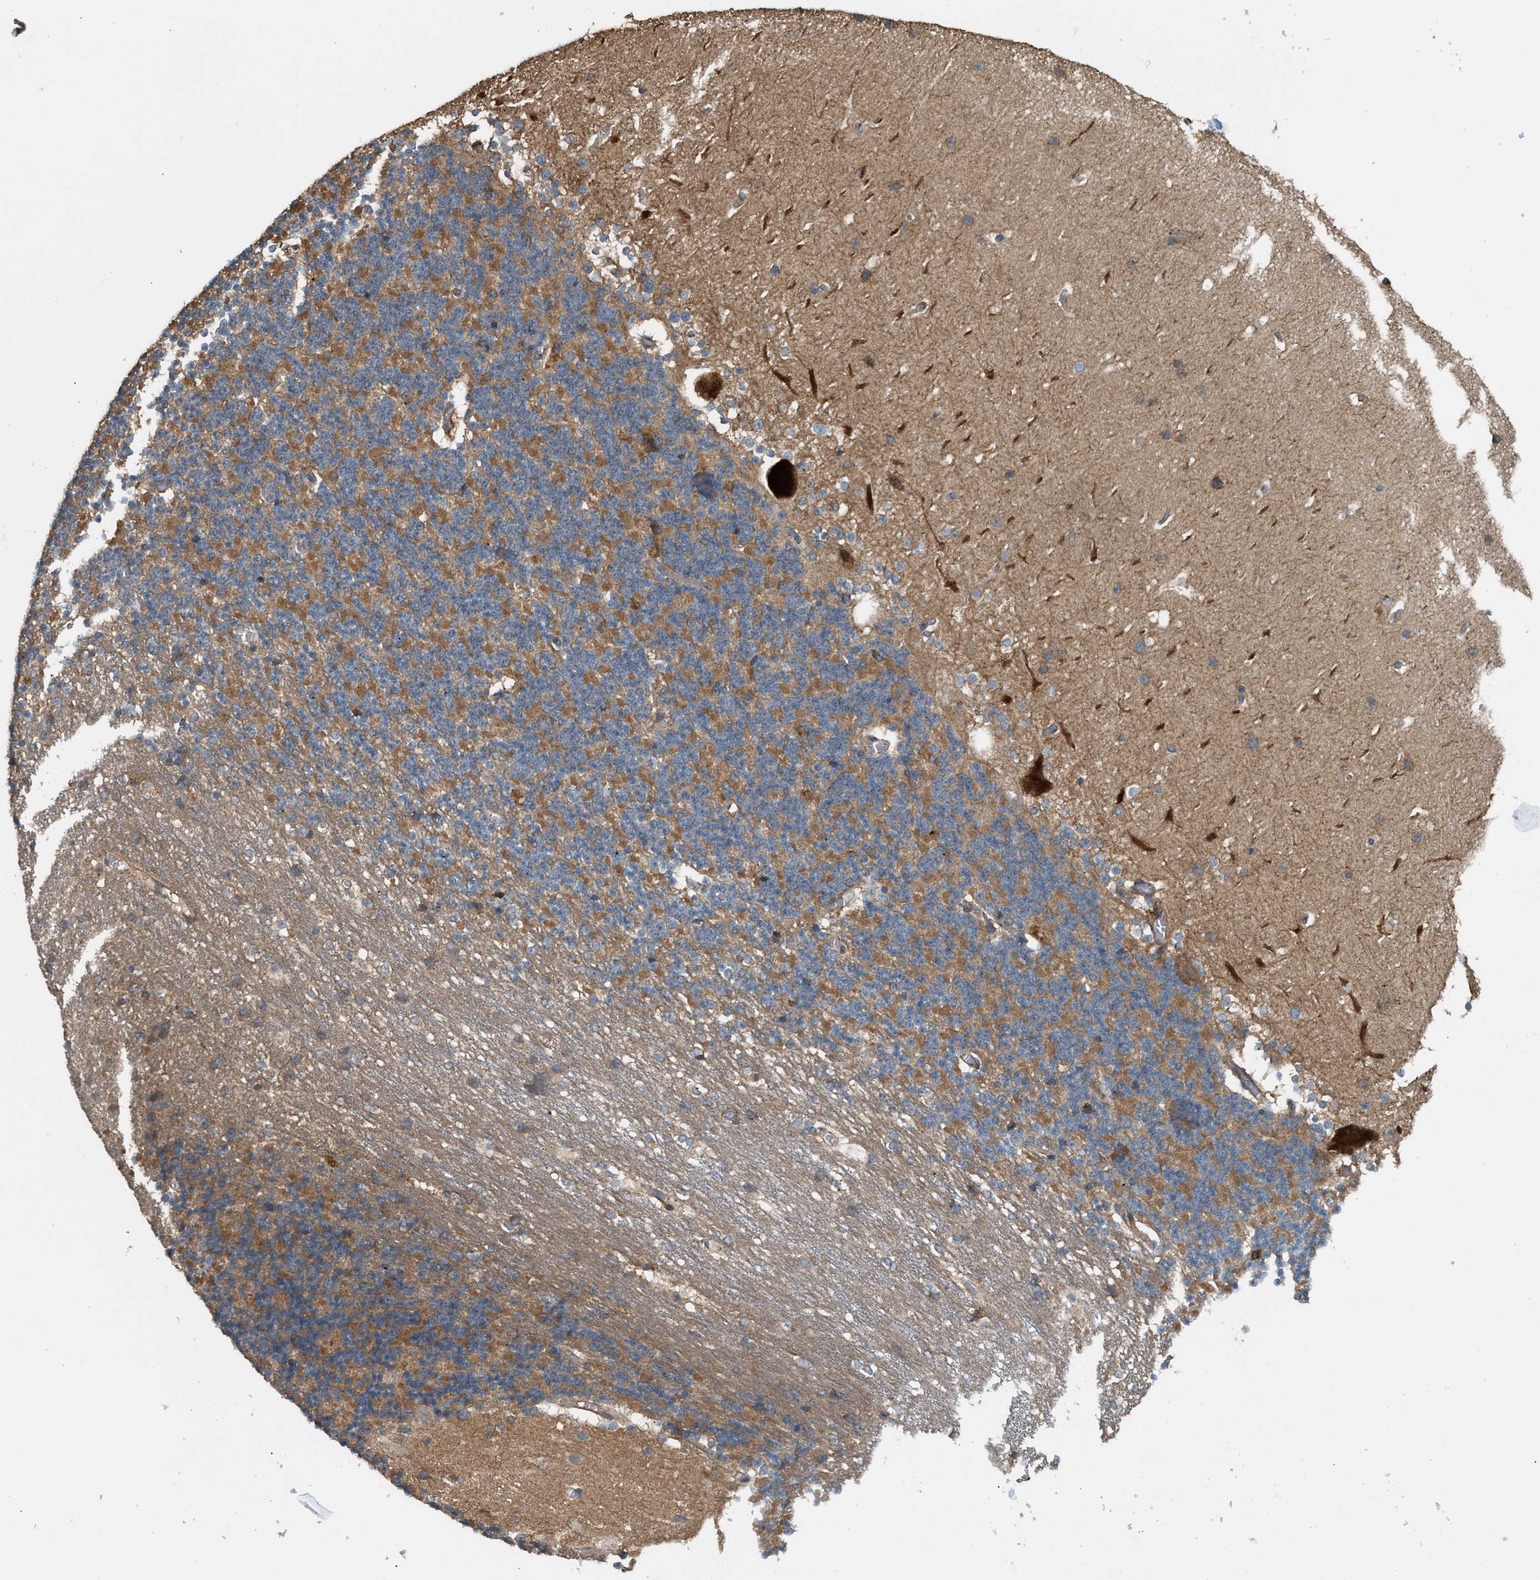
{"staining": {"intensity": "moderate", "quantity": ">75%", "location": "cytoplasmic/membranous"}, "tissue": "cerebellum", "cell_type": "Cells in granular layer", "image_type": "normal", "snomed": [{"axis": "morphology", "description": "Normal tissue, NOS"}, {"axis": "topography", "description": "Cerebellum"}], "caption": "Cerebellum stained with DAB (3,3'-diaminobenzidine) immunohistochemistry (IHC) displays medium levels of moderate cytoplasmic/membranous staining in approximately >75% of cells in granular layer.", "gene": "BAIAP2L1", "patient": {"sex": "female", "age": 19}}